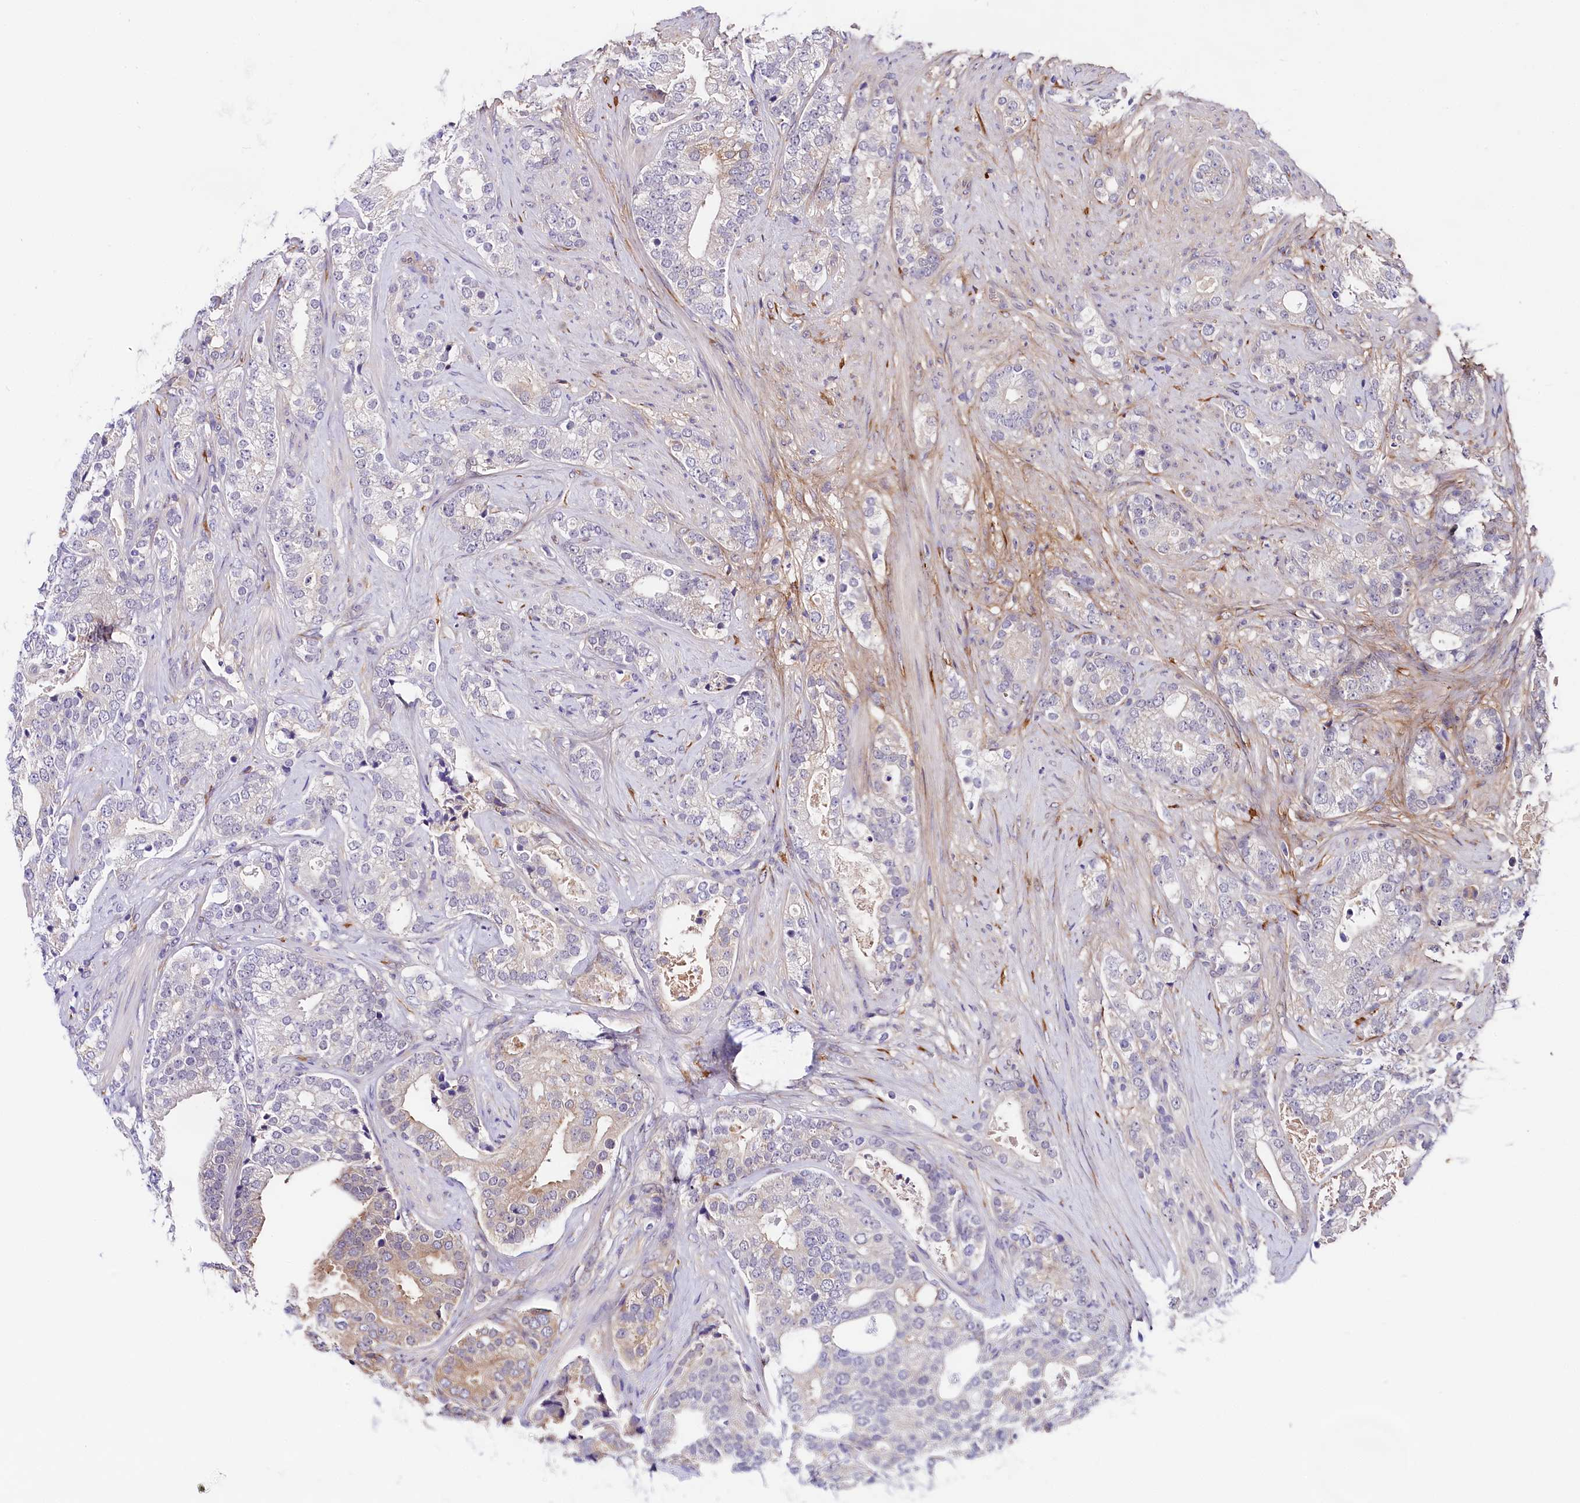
{"staining": {"intensity": "negative", "quantity": "none", "location": "none"}, "tissue": "prostate cancer", "cell_type": "Tumor cells", "image_type": "cancer", "snomed": [{"axis": "morphology", "description": "Adenocarcinoma, High grade"}, {"axis": "topography", "description": "Prostate and seminal vesicle, NOS"}], "caption": "Prostate cancer (high-grade adenocarcinoma) was stained to show a protein in brown. There is no significant expression in tumor cells.", "gene": "OAS3", "patient": {"sex": "male", "age": 67}}